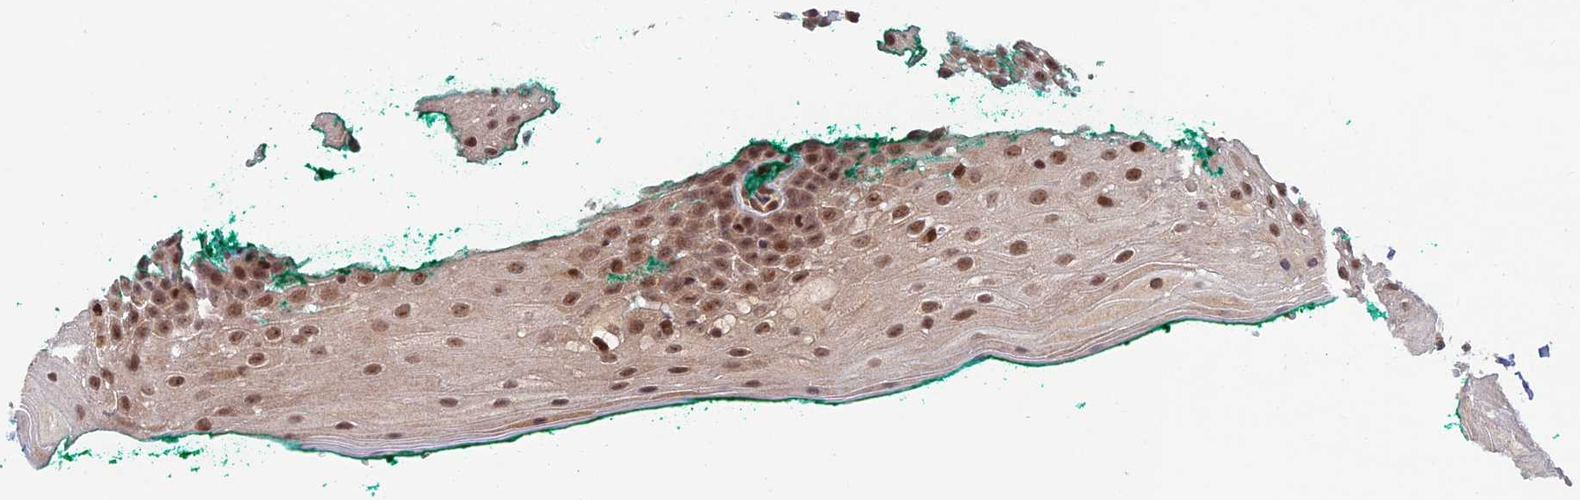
{"staining": {"intensity": "moderate", "quantity": ">75%", "location": "nuclear"}, "tissue": "oral mucosa", "cell_type": "Squamous epithelial cells", "image_type": "normal", "snomed": [{"axis": "morphology", "description": "Normal tissue, NOS"}, {"axis": "topography", "description": "Oral tissue"}], "caption": "Immunohistochemical staining of unremarkable oral mucosa displays moderate nuclear protein expression in about >75% of squamous epithelial cells. The protein of interest is stained brown, and the nuclei are stained in blue (DAB (3,3'-diaminobenzidine) IHC with brightfield microscopy, high magnification).", "gene": "ZNF565", "patient": {"sex": "female", "age": 70}}